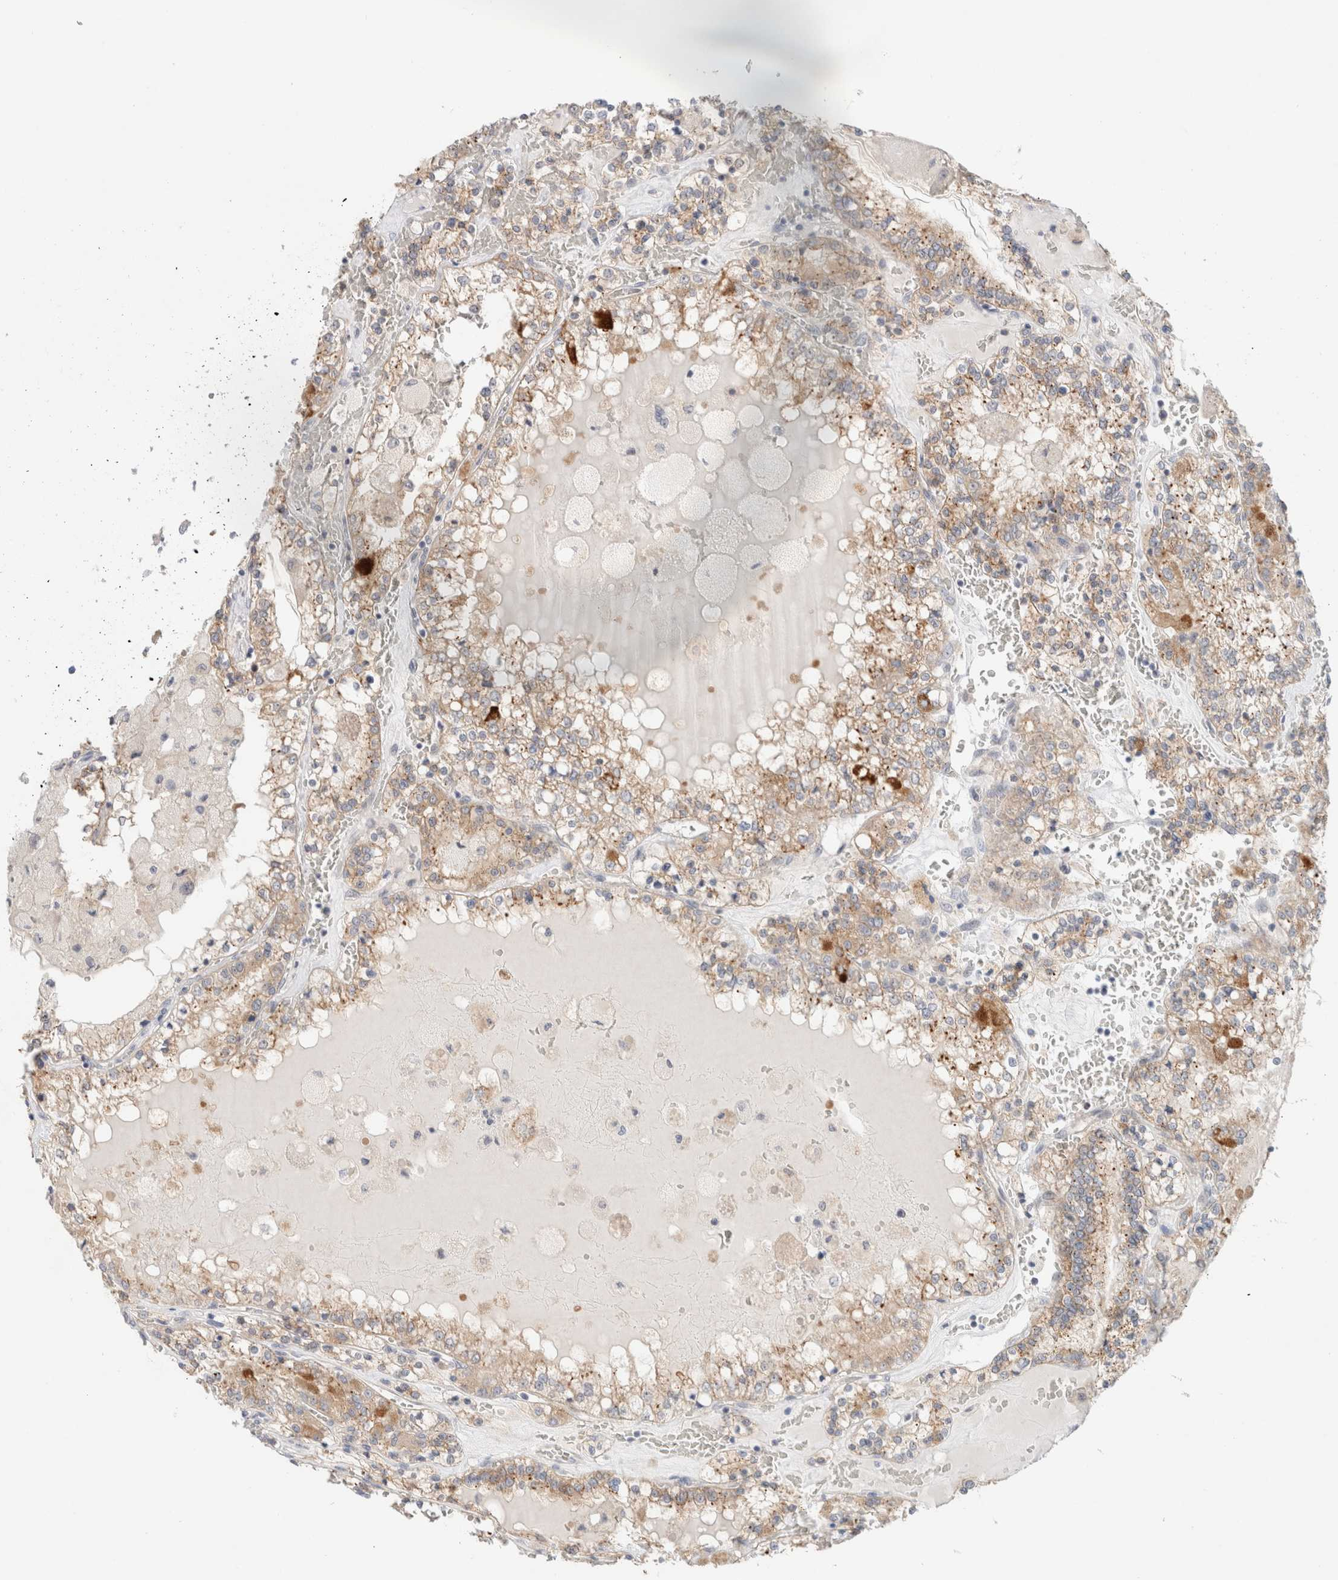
{"staining": {"intensity": "weak", "quantity": ">75%", "location": "cytoplasmic/membranous"}, "tissue": "renal cancer", "cell_type": "Tumor cells", "image_type": "cancer", "snomed": [{"axis": "morphology", "description": "Adenocarcinoma, NOS"}, {"axis": "topography", "description": "Kidney"}], "caption": "Weak cytoplasmic/membranous expression is seen in about >75% of tumor cells in adenocarcinoma (renal). (DAB = brown stain, brightfield microscopy at high magnification).", "gene": "SDR16C5", "patient": {"sex": "female", "age": 56}}